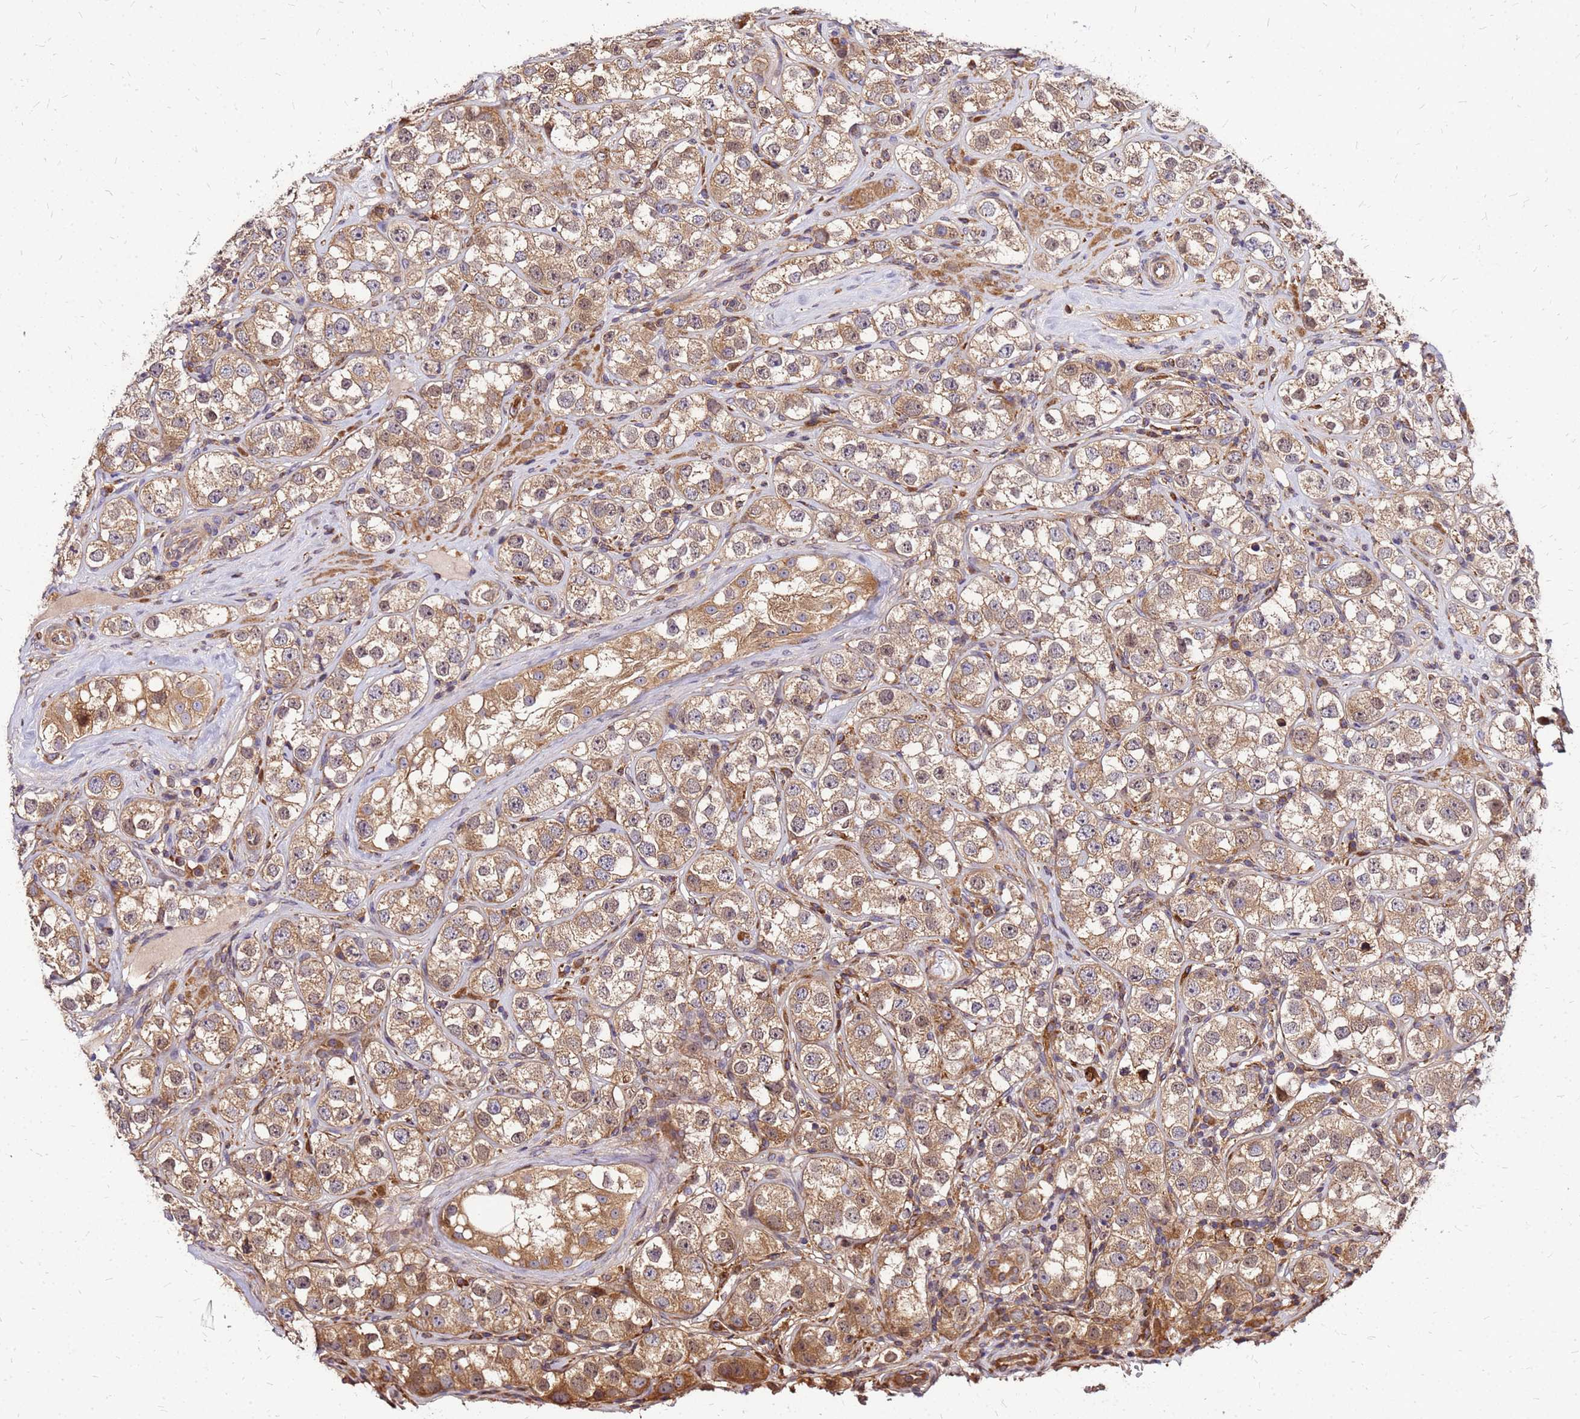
{"staining": {"intensity": "moderate", "quantity": ">75%", "location": "cytoplasmic/membranous"}, "tissue": "testis cancer", "cell_type": "Tumor cells", "image_type": "cancer", "snomed": [{"axis": "morphology", "description": "Seminoma, NOS"}, {"axis": "topography", "description": "Testis"}], "caption": "Testis cancer stained with a brown dye exhibits moderate cytoplasmic/membranous positive staining in about >75% of tumor cells.", "gene": "CYBC1", "patient": {"sex": "male", "age": 28}}